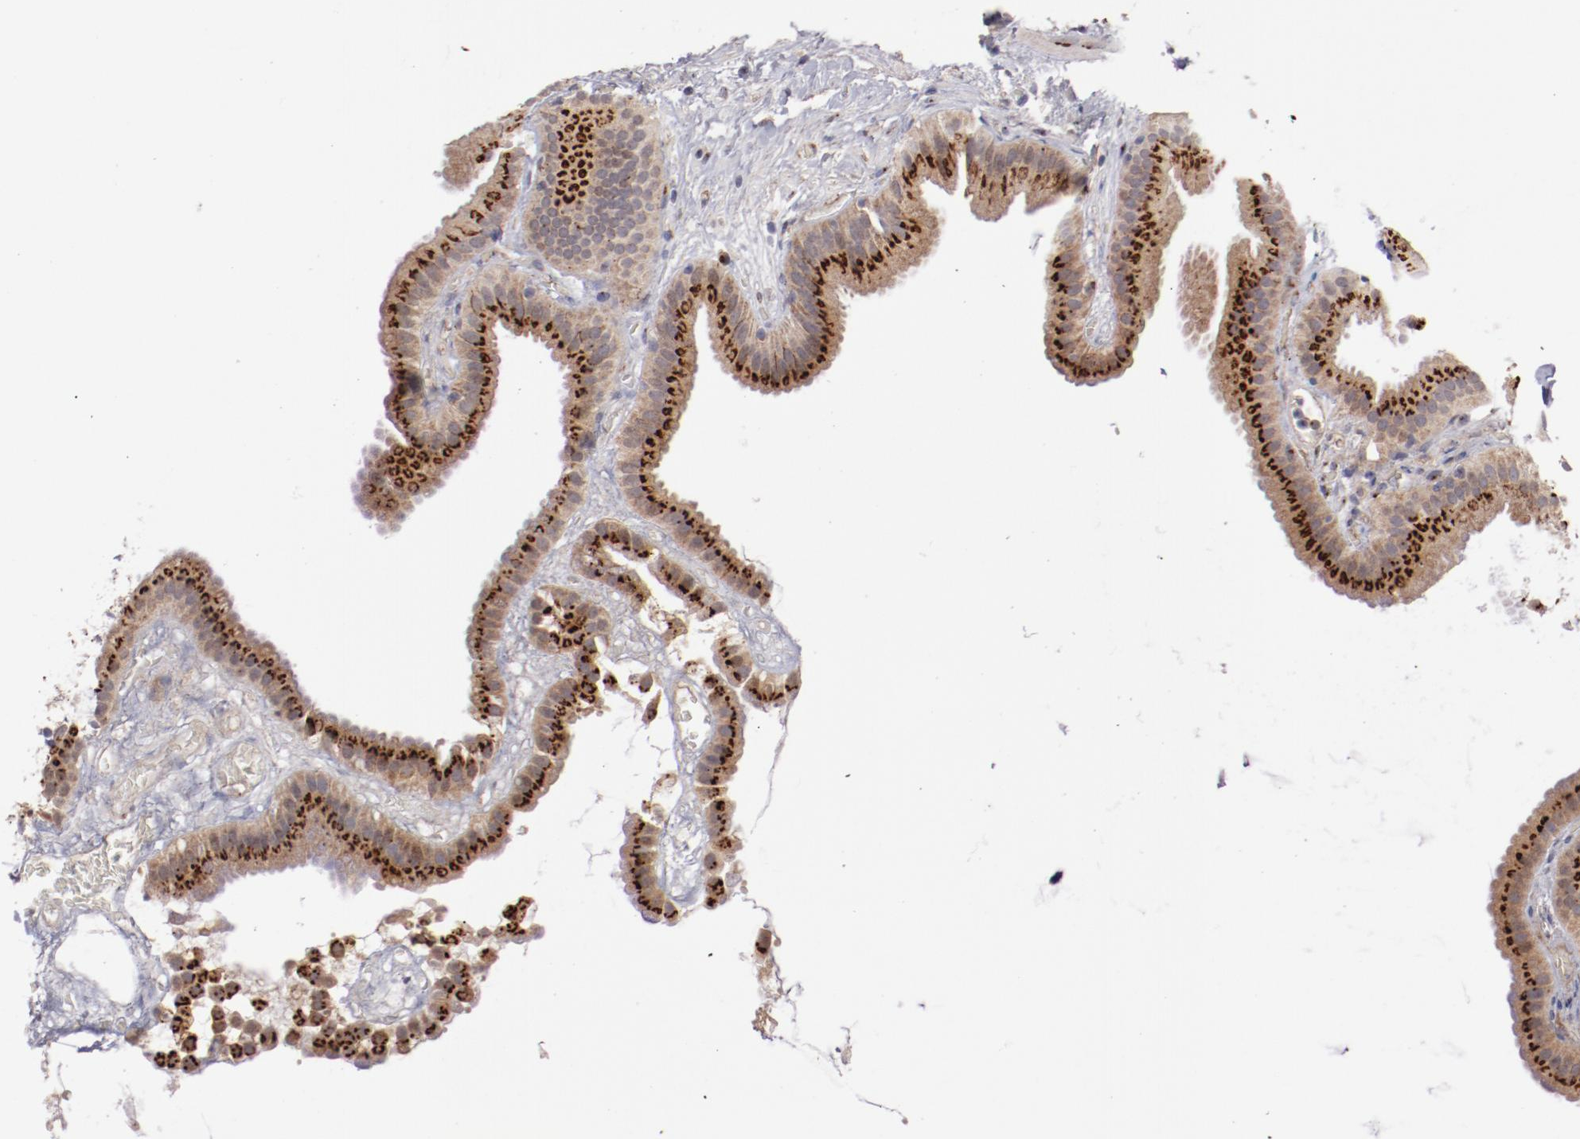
{"staining": {"intensity": "strong", "quantity": ">75%", "location": "cytoplasmic/membranous"}, "tissue": "gallbladder", "cell_type": "Glandular cells", "image_type": "normal", "snomed": [{"axis": "morphology", "description": "Normal tissue, NOS"}, {"axis": "topography", "description": "Gallbladder"}], "caption": "Human gallbladder stained for a protein (brown) reveals strong cytoplasmic/membranous positive staining in approximately >75% of glandular cells.", "gene": "GOLIM4", "patient": {"sex": "female", "age": 63}}